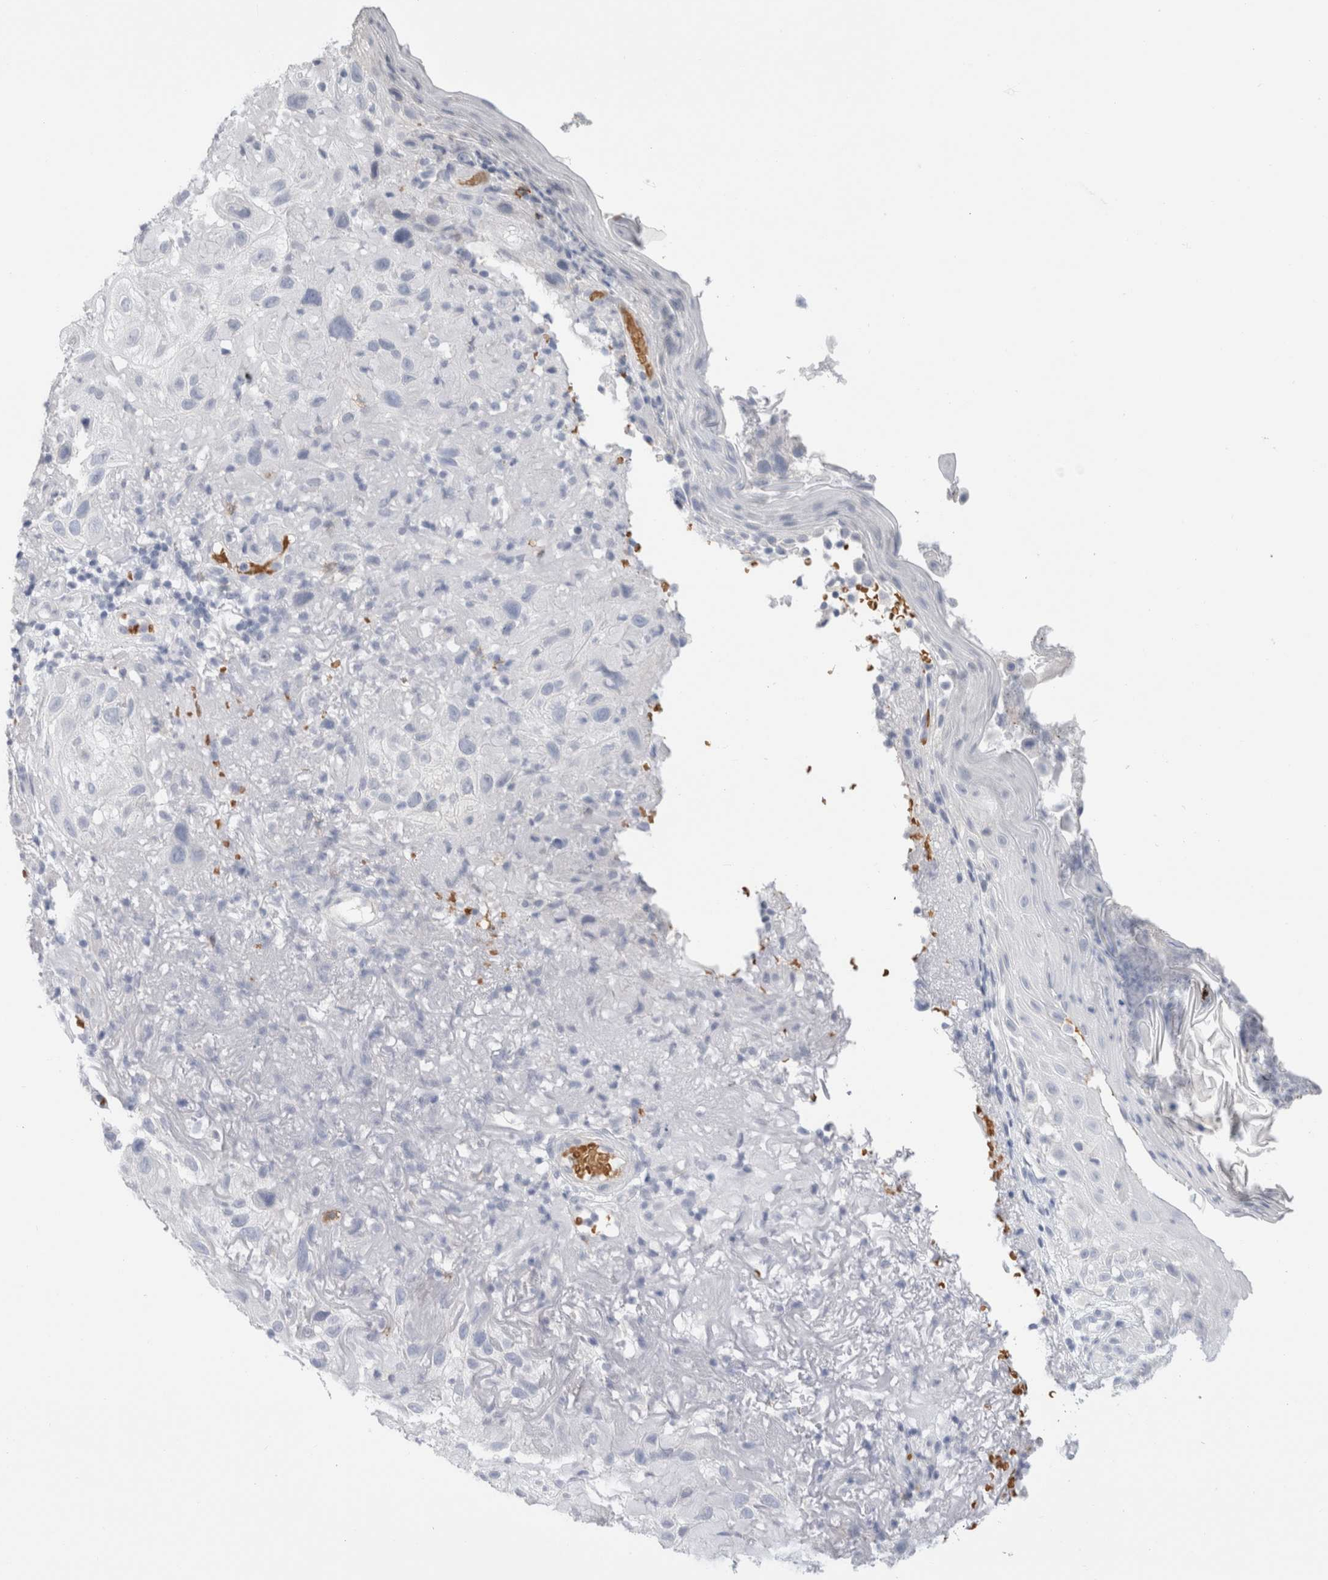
{"staining": {"intensity": "negative", "quantity": "none", "location": "none"}, "tissue": "skin cancer", "cell_type": "Tumor cells", "image_type": "cancer", "snomed": [{"axis": "morphology", "description": "Squamous cell carcinoma, NOS"}, {"axis": "topography", "description": "Skin"}], "caption": "Protein analysis of squamous cell carcinoma (skin) demonstrates no significant expression in tumor cells.", "gene": "CD38", "patient": {"sex": "female", "age": 96}}